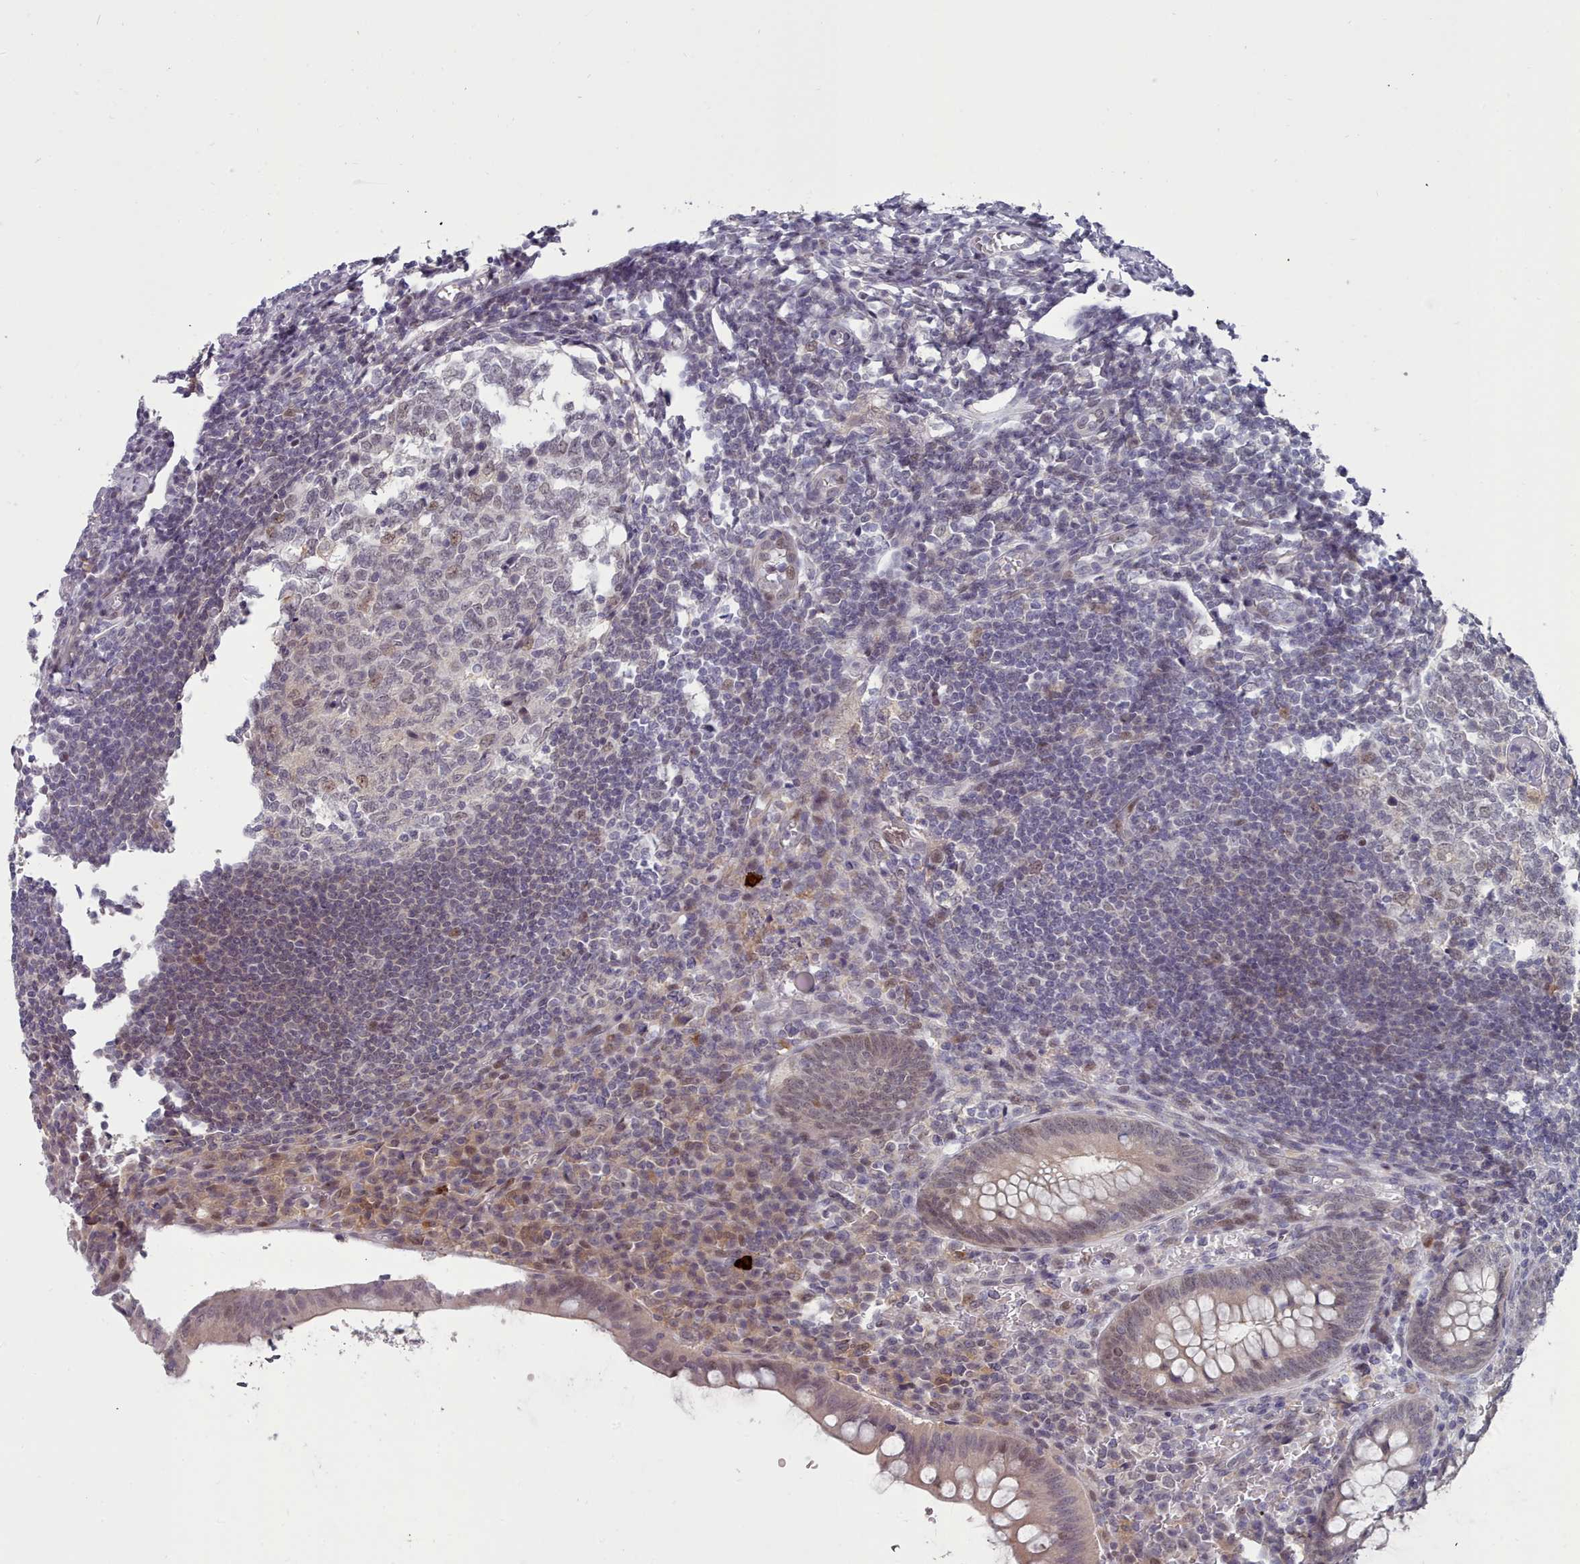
{"staining": {"intensity": "weak", "quantity": "<25%", "location": "cytoplasmic/membranous,nuclear"}, "tissue": "appendix", "cell_type": "Glandular cells", "image_type": "normal", "snomed": [{"axis": "morphology", "description": "Normal tissue, NOS"}, {"axis": "topography", "description": "Appendix"}], "caption": "A high-resolution image shows immunohistochemistry (IHC) staining of normal appendix, which demonstrates no significant expression in glandular cells. The staining is performed using DAB (3,3'-diaminobenzidine) brown chromogen with nuclei counter-stained in using hematoxylin.", "gene": "GINS1", "patient": {"sex": "female", "age": 33}}